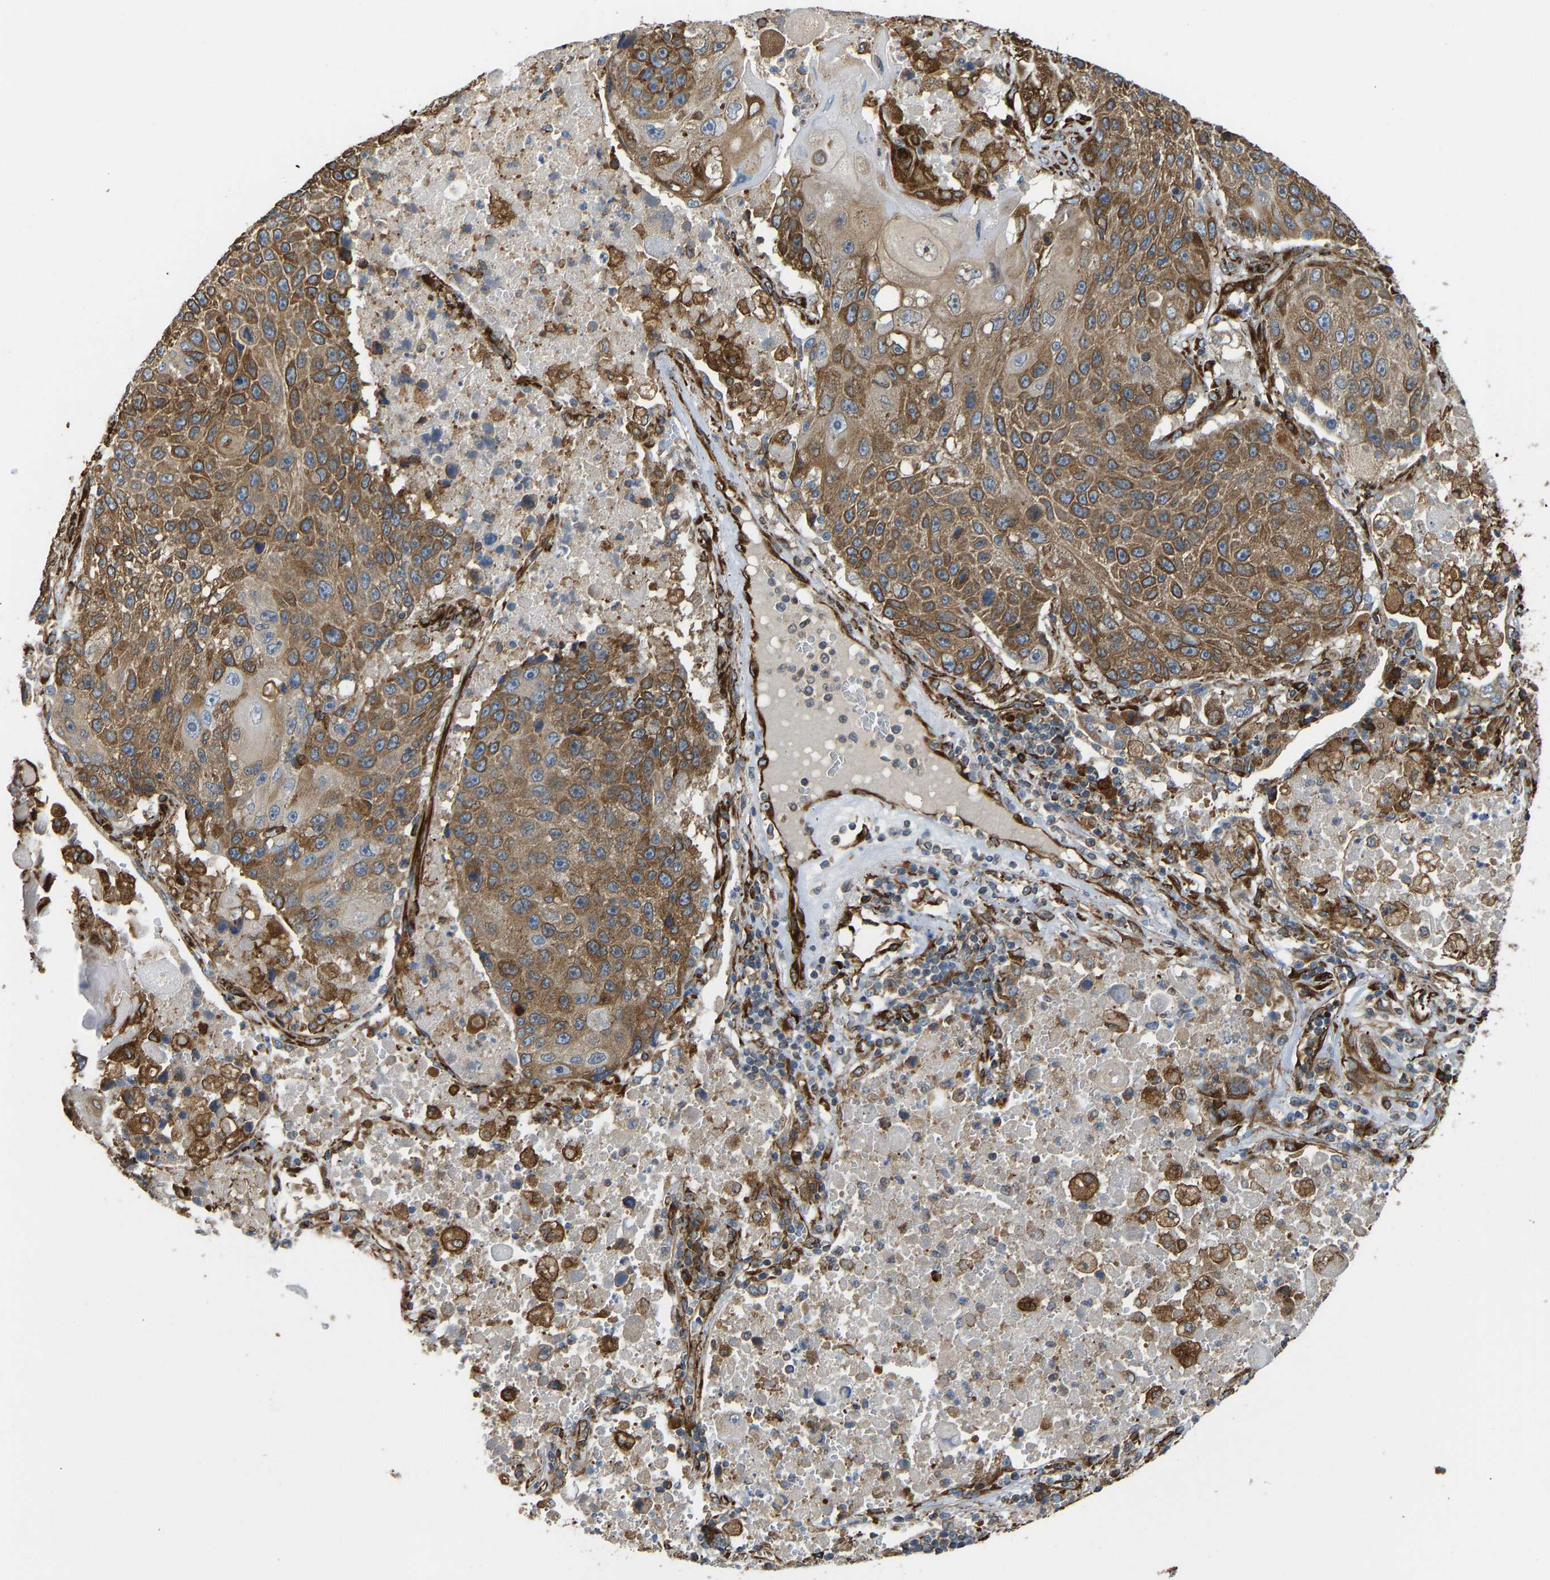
{"staining": {"intensity": "moderate", "quantity": ">75%", "location": "cytoplasmic/membranous"}, "tissue": "lung cancer", "cell_type": "Tumor cells", "image_type": "cancer", "snomed": [{"axis": "morphology", "description": "Squamous cell carcinoma, NOS"}, {"axis": "topography", "description": "Lung"}], "caption": "The histopathology image exhibits staining of squamous cell carcinoma (lung), revealing moderate cytoplasmic/membranous protein positivity (brown color) within tumor cells.", "gene": "BEX3", "patient": {"sex": "male", "age": 61}}